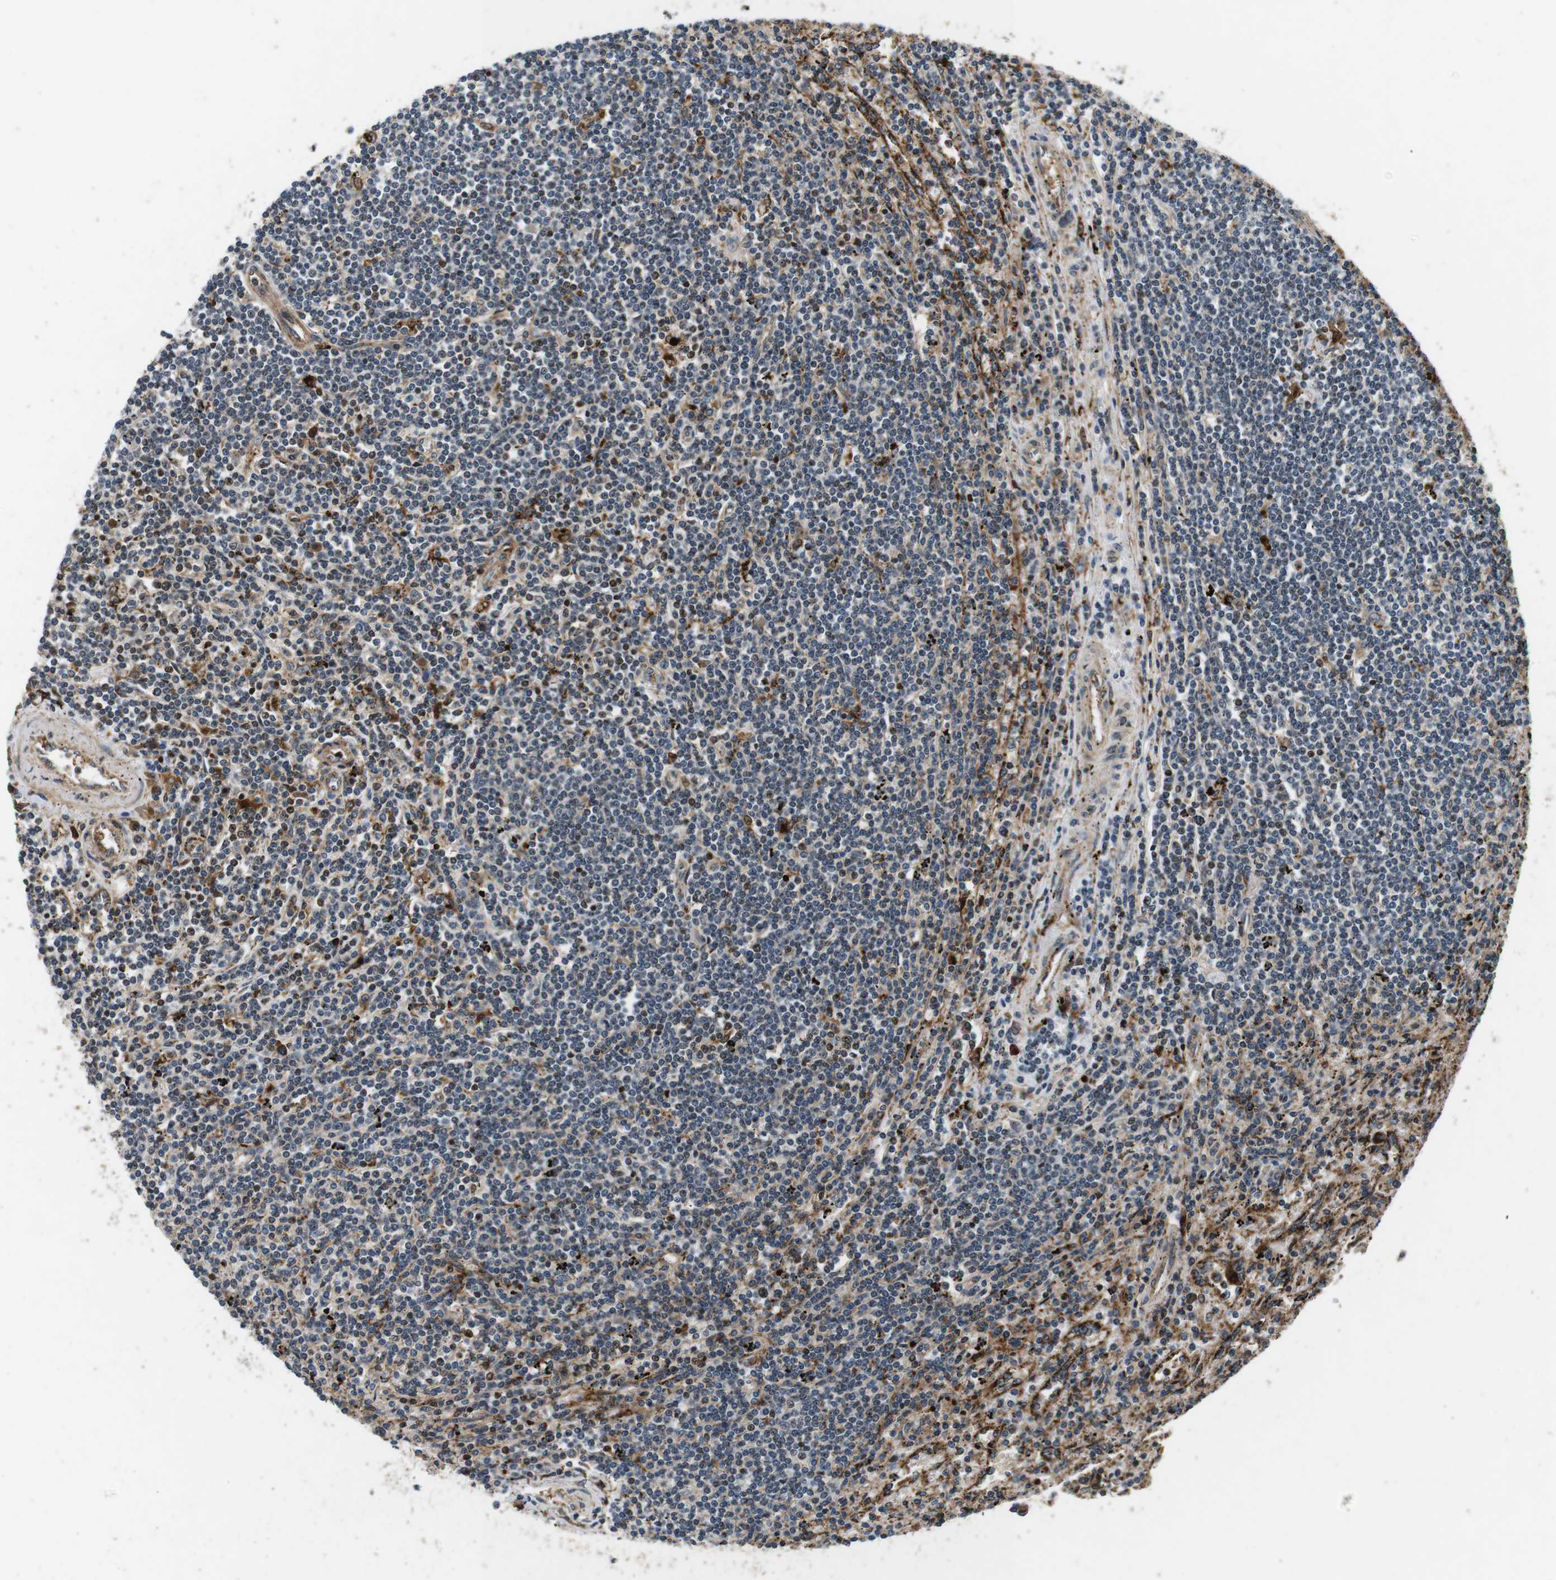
{"staining": {"intensity": "weak", "quantity": "<25%", "location": "cytoplasmic/membranous"}, "tissue": "lymphoma", "cell_type": "Tumor cells", "image_type": "cancer", "snomed": [{"axis": "morphology", "description": "Malignant lymphoma, non-Hodgkin's type, Low grade"}, {"axis": "topography", "description": "Spleen"}], "caption": "This is an immunohistochemistry image of malignant lymphoma, non-Hodgkin's type (low-grade). There is no expression in tumor cells.", "gene": "TXNRD1", "patient": {"sex": "male", "age": 76}}